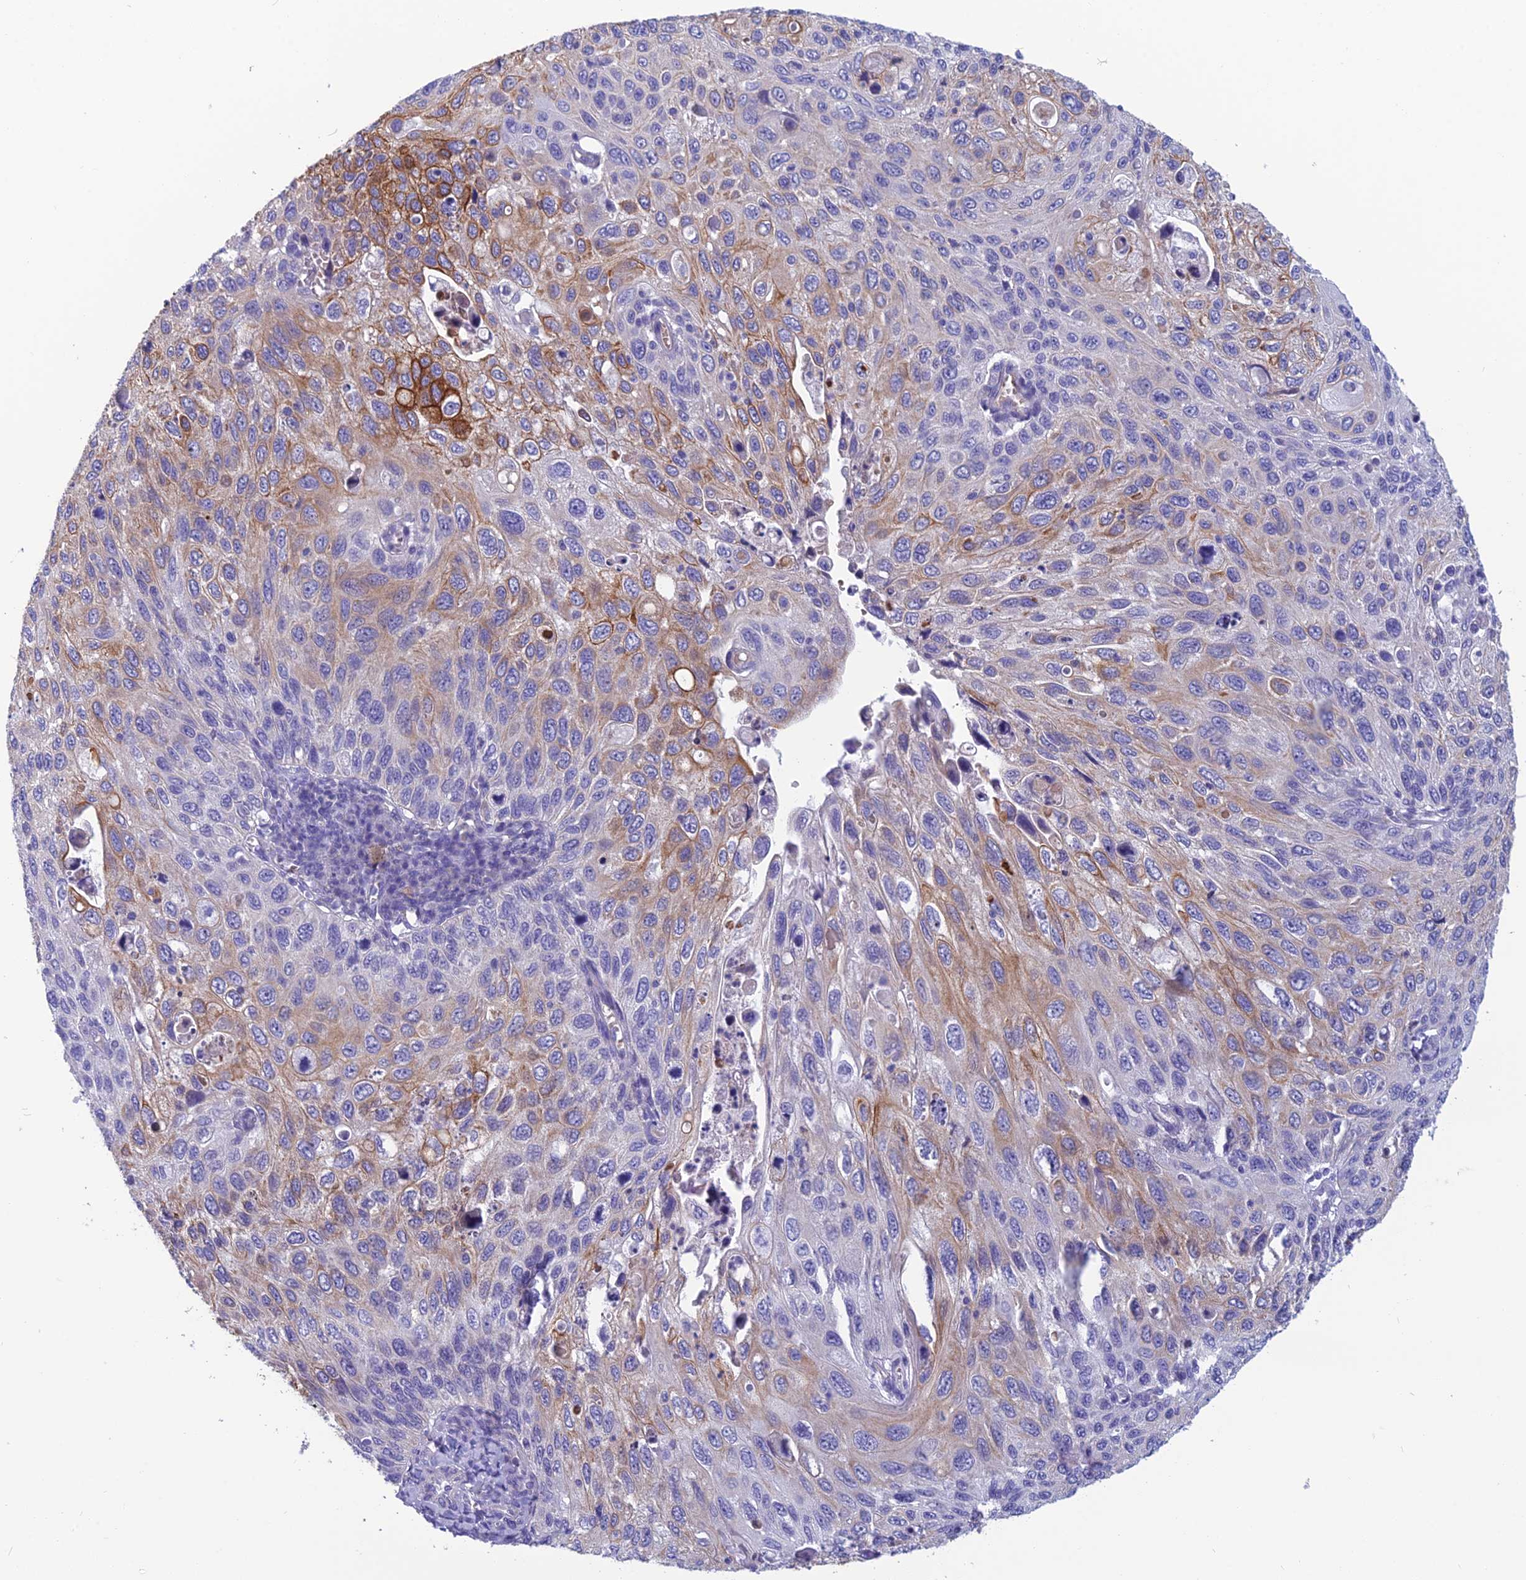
{"staining": {"intensity": "moderate", "quantity": "<25%", "location": "cytoplasmic/membranous"}, "tissue": "cervical cancer", "cell_type": "Tumor cells", "image_type": "cancer", "snomed": [{"axis": "morphology", "description": "Squamous cell carcinoma, NOS"}, {"axis": "topography", "description": "Cervix"}], "caption": "Protein expression analysis of human squamous cell carcinoma (cervical) reveals moderate cytoplasmic/membranous expression in about <25% of tumor cells.", "gene": "RBM41", "patient": {"sex": "female", "age": 70}}